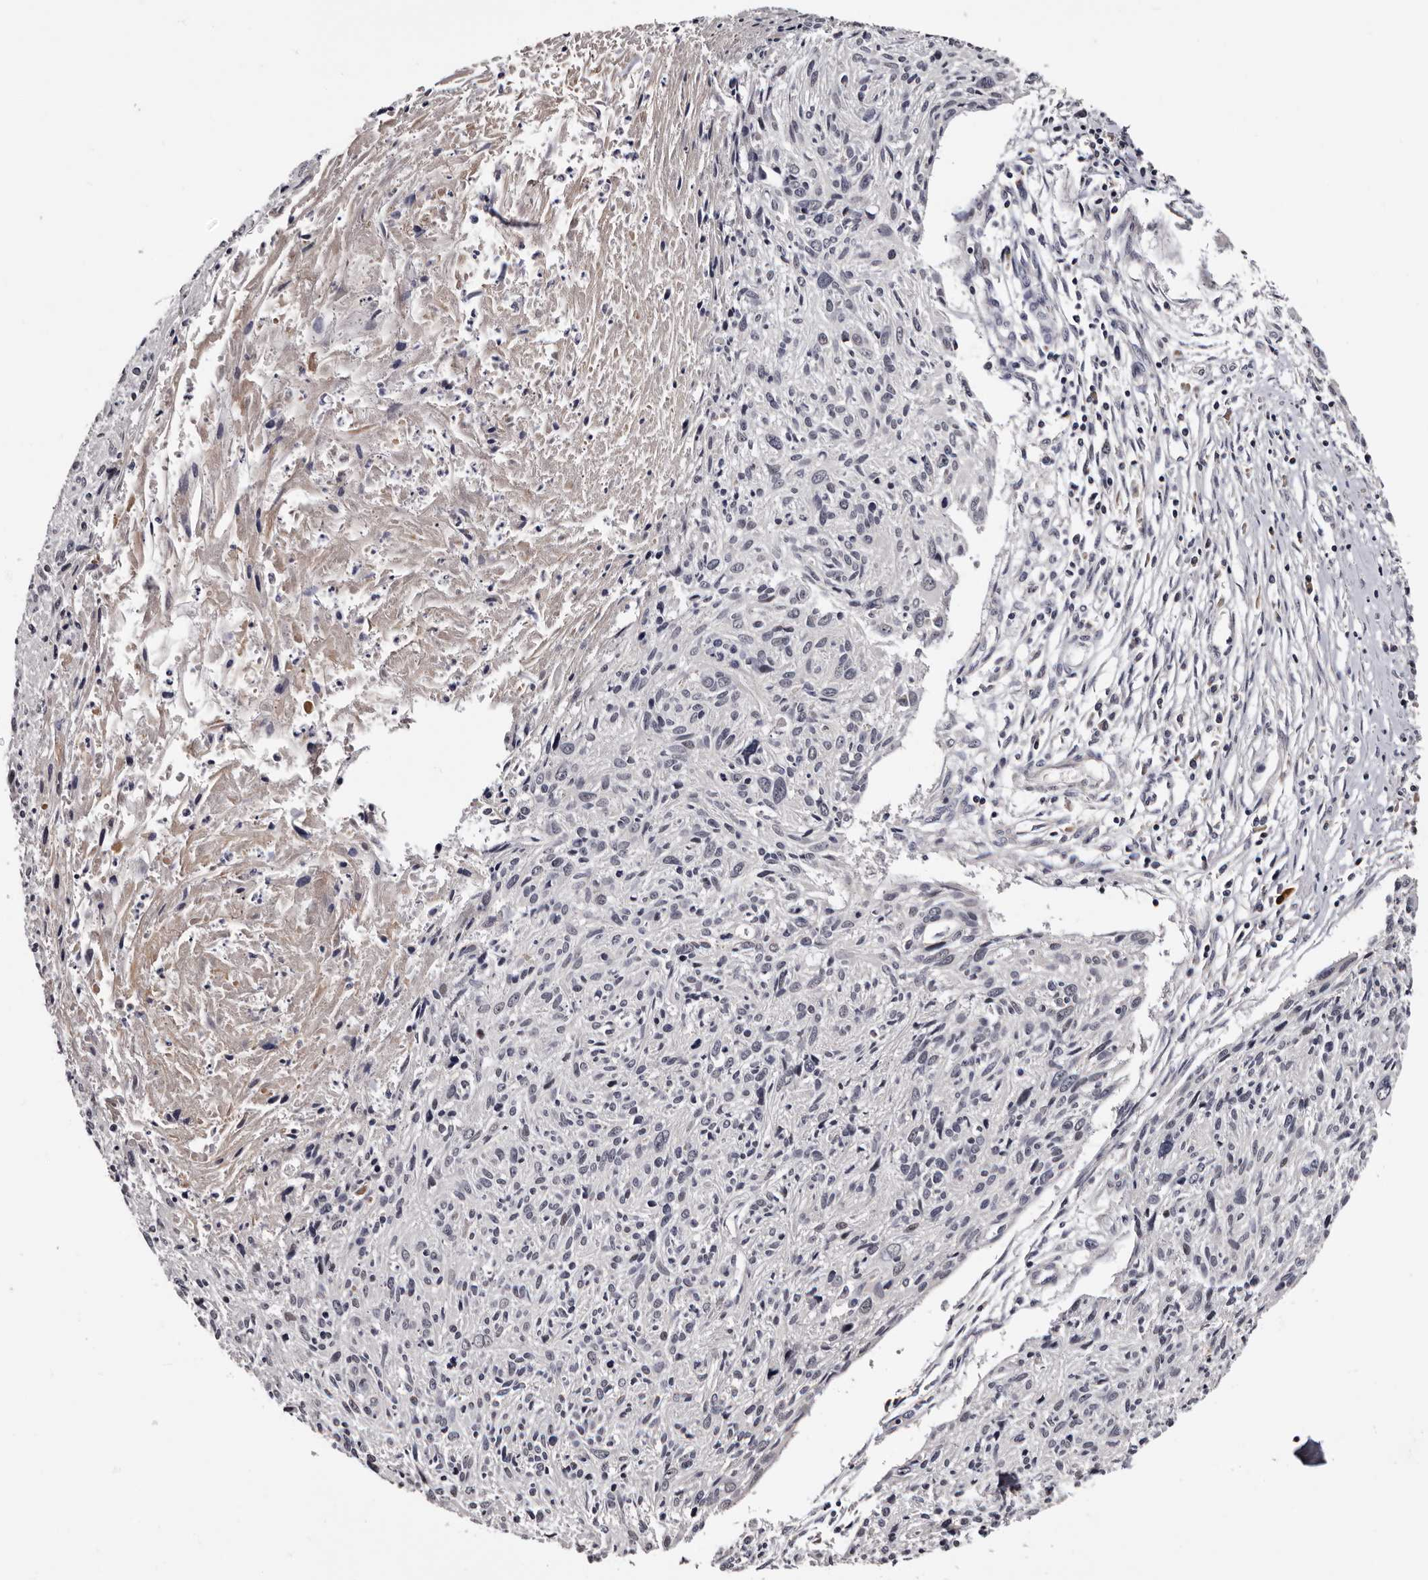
{"staining": {"intensity": "negative", "quantity": "none", "location": "none"}, "tissue": "cervical cancer", "cell_type": "Tumor cells", "image_type": "cancer", "snomed": [{"axis": "morphology", "description": "Squamous cell carcinoma, NOS"}, {"axis": "topography", "description": "Cervix"}], "caption": "Immunohistochemical staining of human cervical squamous cell carcinoma reveals no significant staining in tumor cells.", "gene": "TAF4B", "patient": {"sex": "female", "age": 51}}